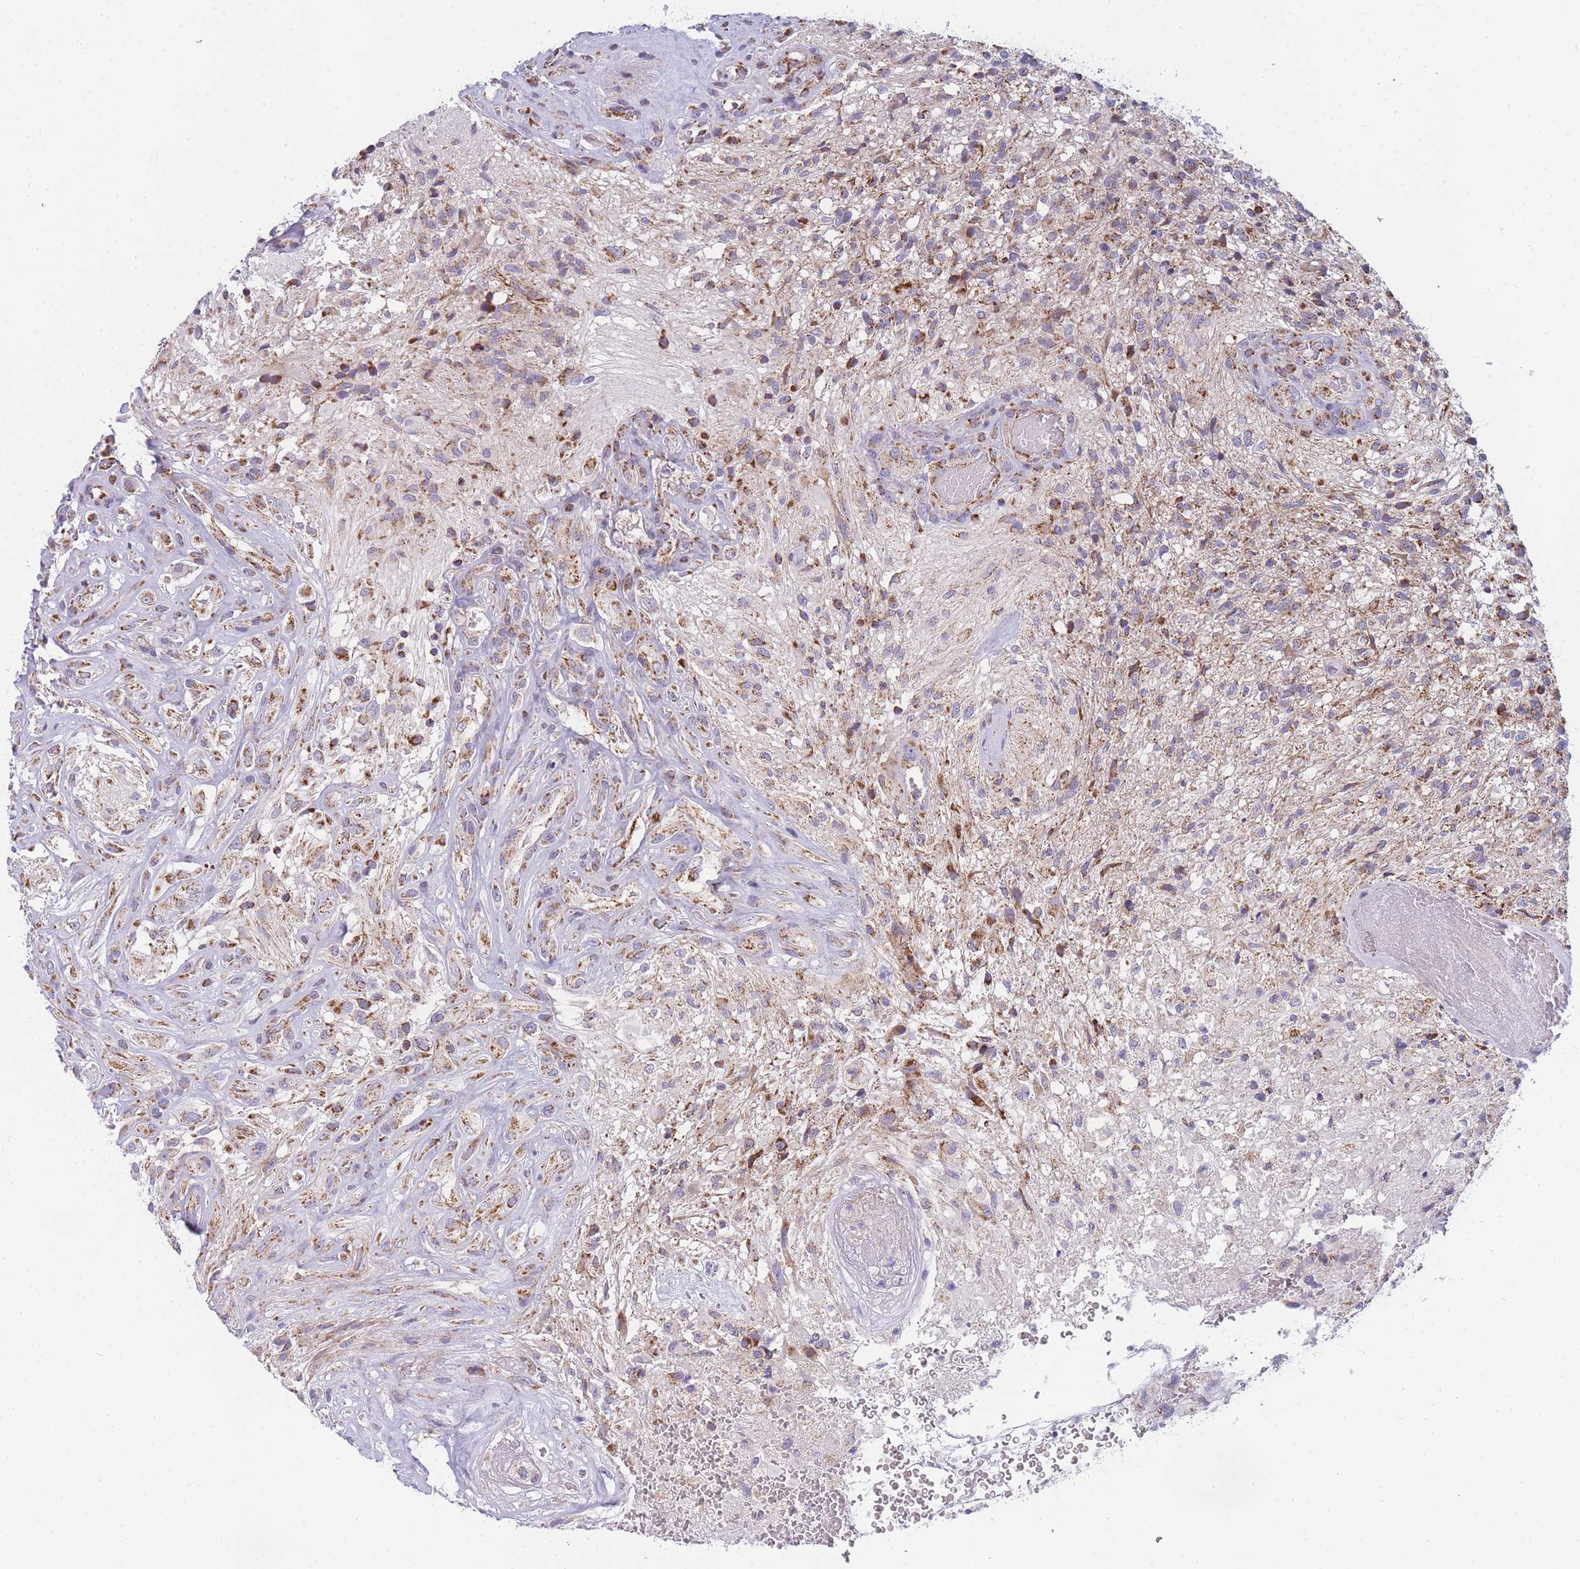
{"staining": {"intensity": "strong", "quantity": "25%-75%", "location": "cytoplasmic/membranous"}, "tissue": "glioma", "cell_type": "Tumor cells", "image_type": "cancer", "snomed": [{"axis": "morphology", "description": "Glioma, malignant, High grade"}, {"axis": "topography", "description": "Brain"}], "caption": "Approximately 25%-75% of tumor cells in human glioma demonstrate strong cytoplasmic/membranous protein expression as visualized by brown immunohistochemical staining.", "gene": "MRPS11", "patient": {"sex": "male", "age": 56}}